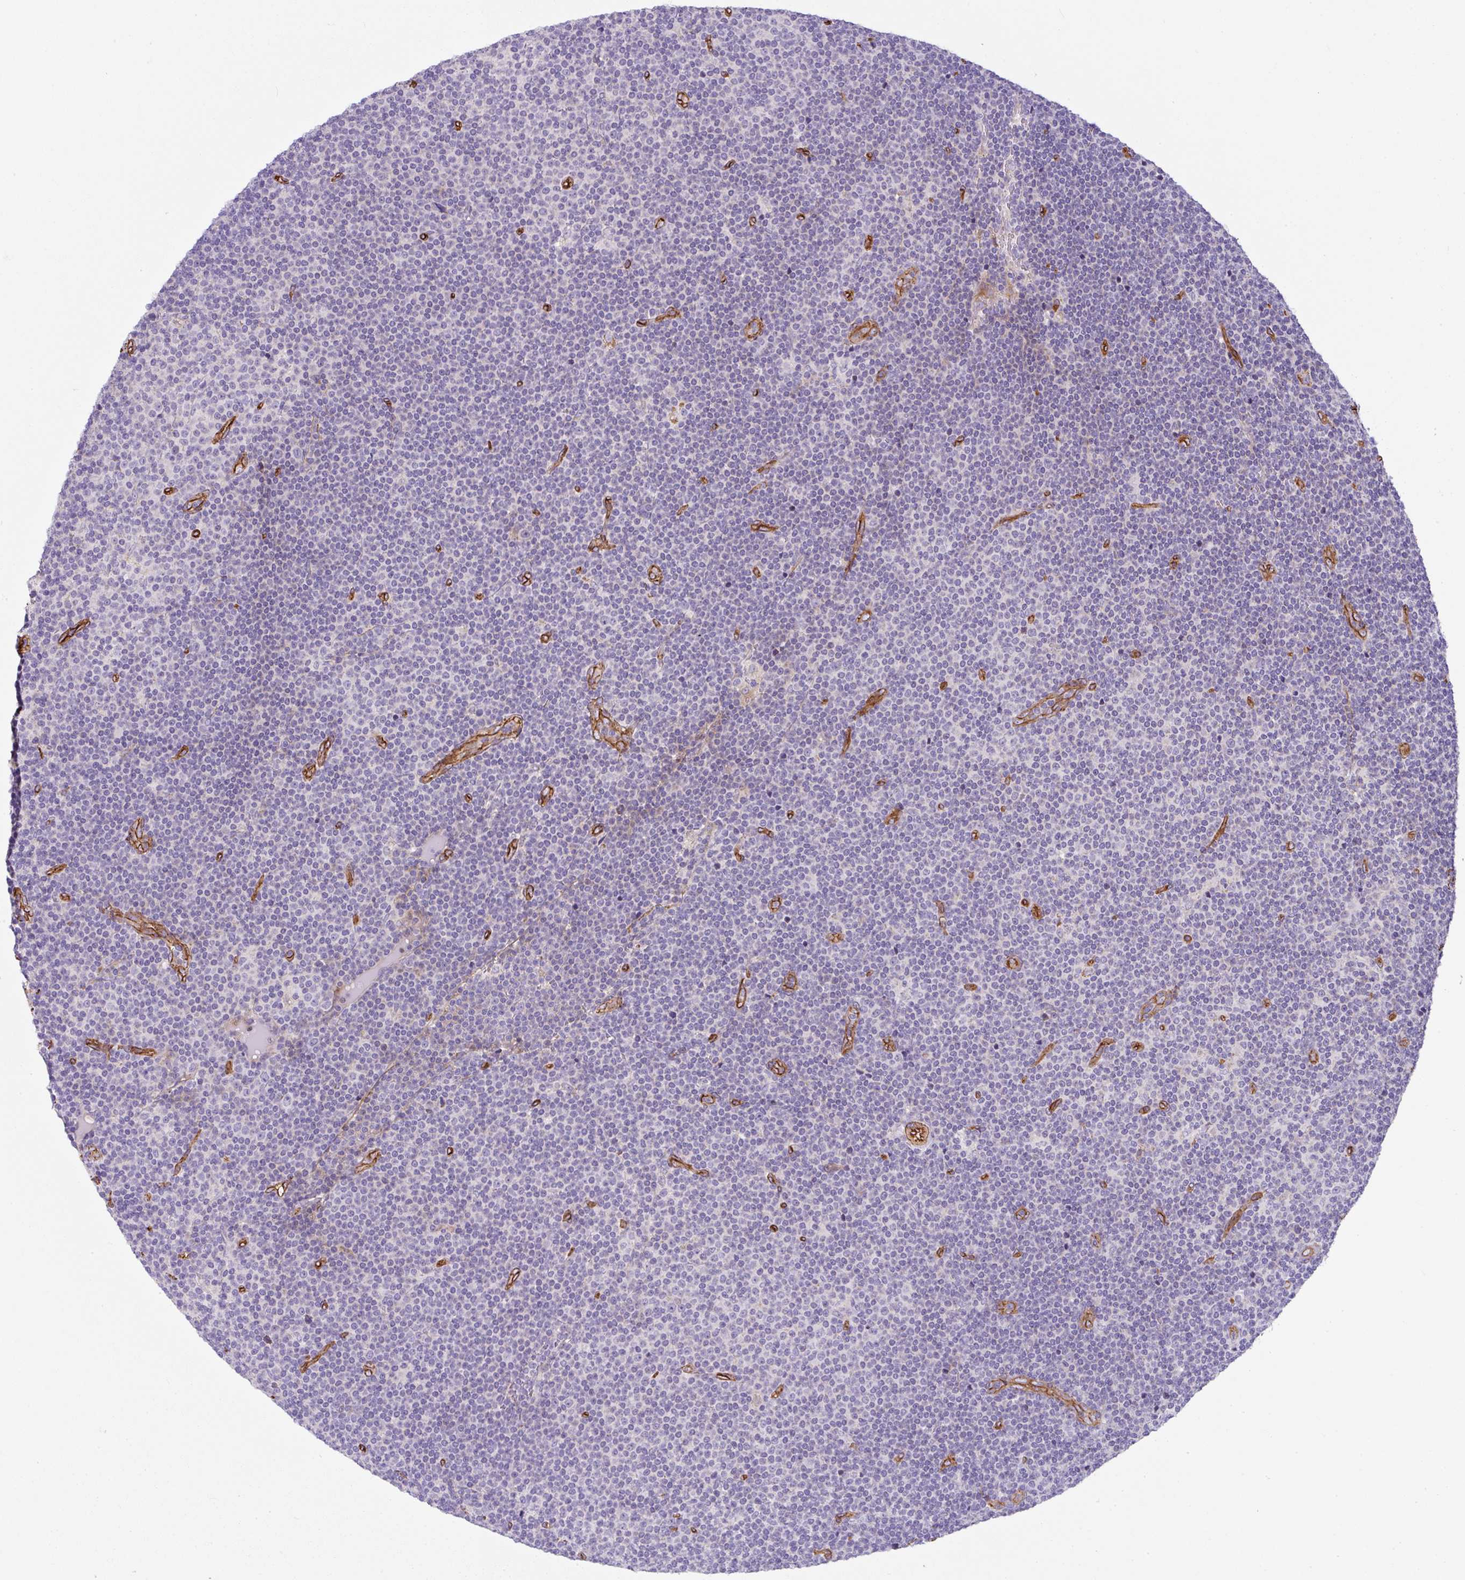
{"staining": {"intensity": "negative", "quantity": "none", "location": "none"}, "tissue": "lymphoma", "cell_type": "Tumor cells", "image_type": "cancer", "snomed": [{"axis": "morphology", "description": "Malignant lymphoma, non-Hodgkin's type, Low grade"}, {"axis": "topography", "description": "Lymph node"}], "caption": "Photomicrograph shows no significant protein positivity in tumor cells of lymphoma.", "gene": "ANKUB1", "patient": {"sex": "male", "age": 48}}